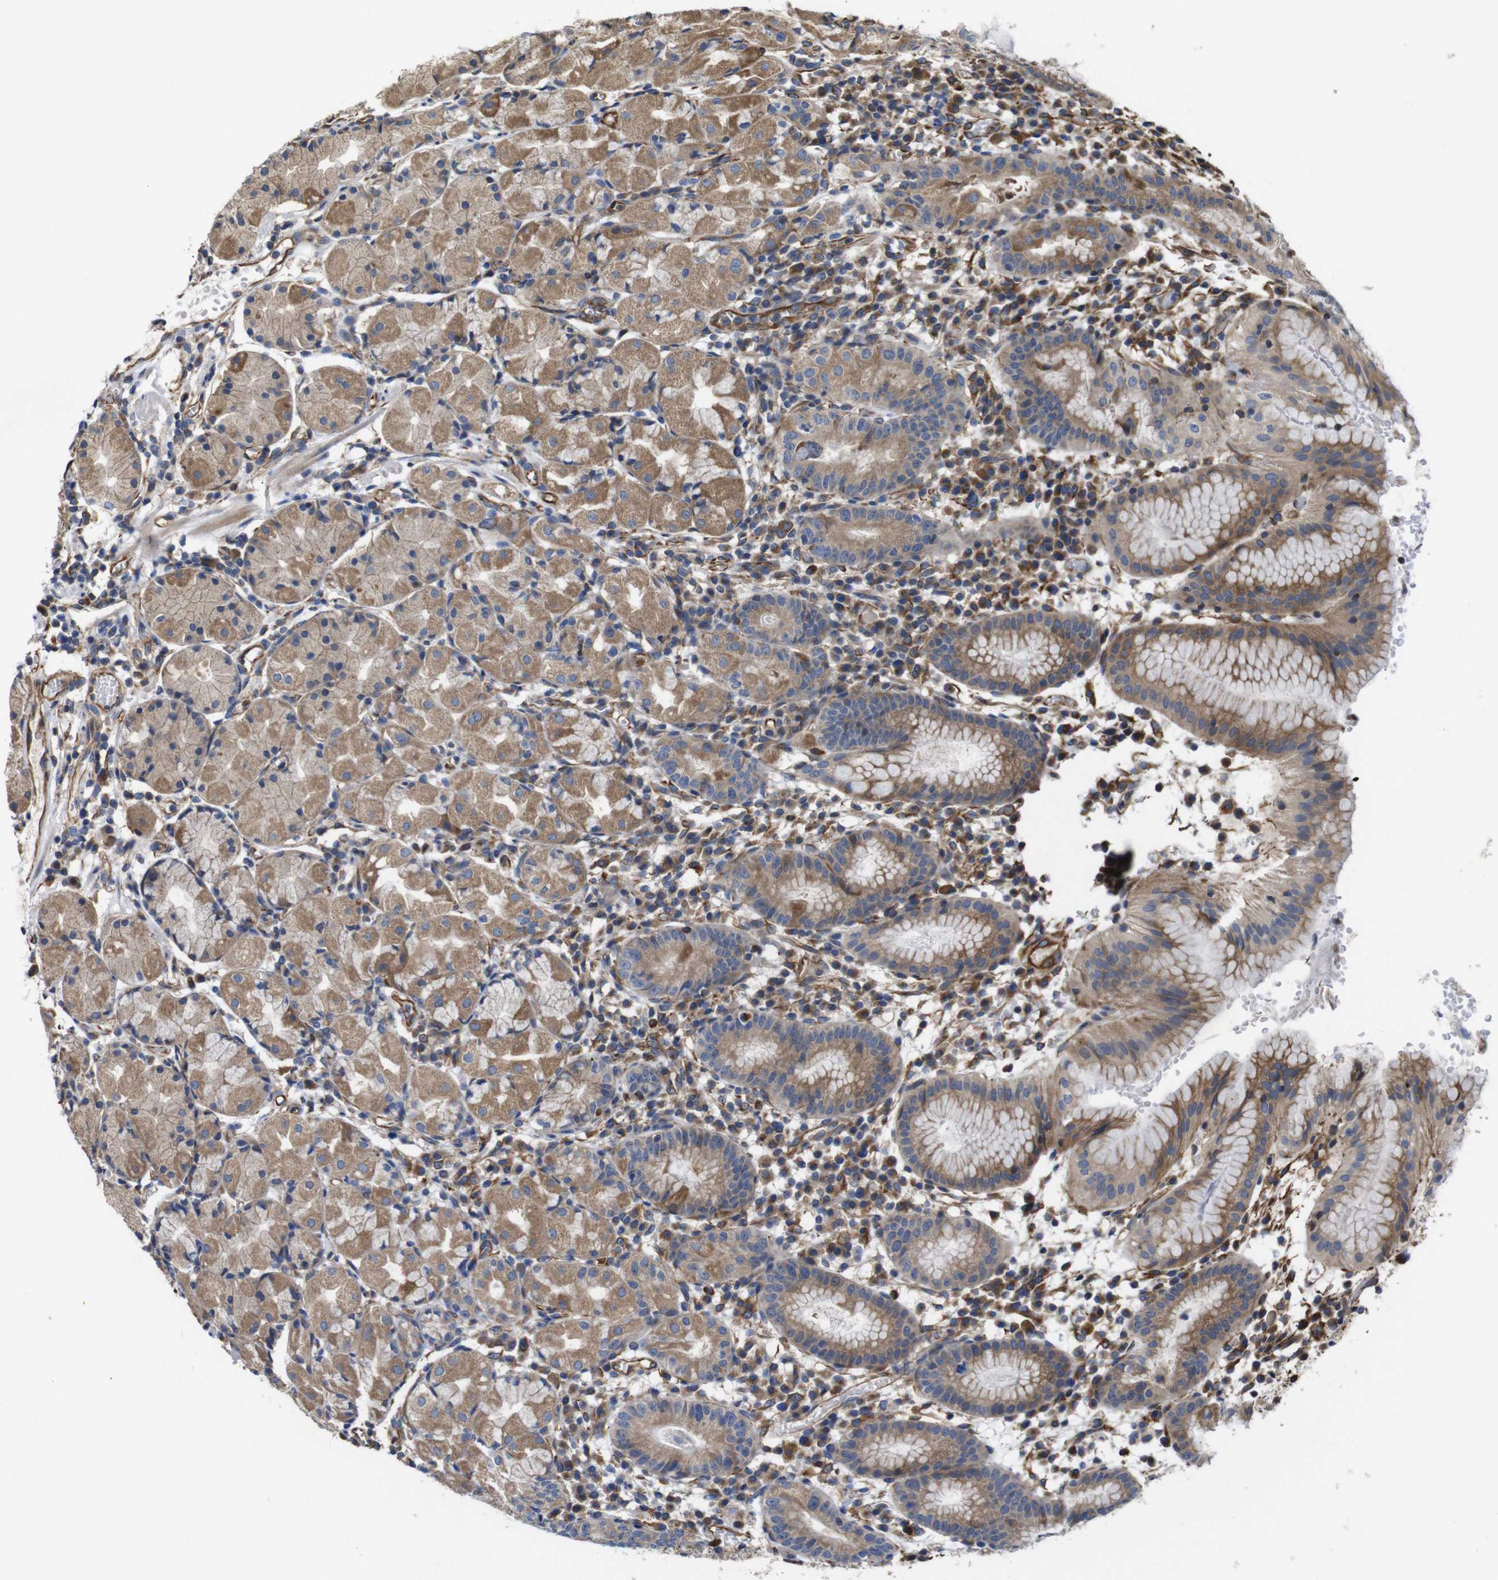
{"staining": {"intensity": "moderate", "quantity": ">75%", "location": "cytoplasmic/membranous"}, "tissue": "stomach", "cell_type": "Glandular cells", "image_type": "normal", "snomed": [{"axis": "morphology", "description": "Normal tissue, NOS"}, {"axis": "topography", "description": "Stomach"}, {"axis": "topography", "description": "Stomach, lower"}], "caption": "The image demonstrates a brown stain indicating the presence of a protein in the cytoplasmic/membranous of glandular cells in stomach. (IHC, brightfield microscopy, high magnification).", "gene": "POMK", "patient": {"sex": "female", "age": 75}}